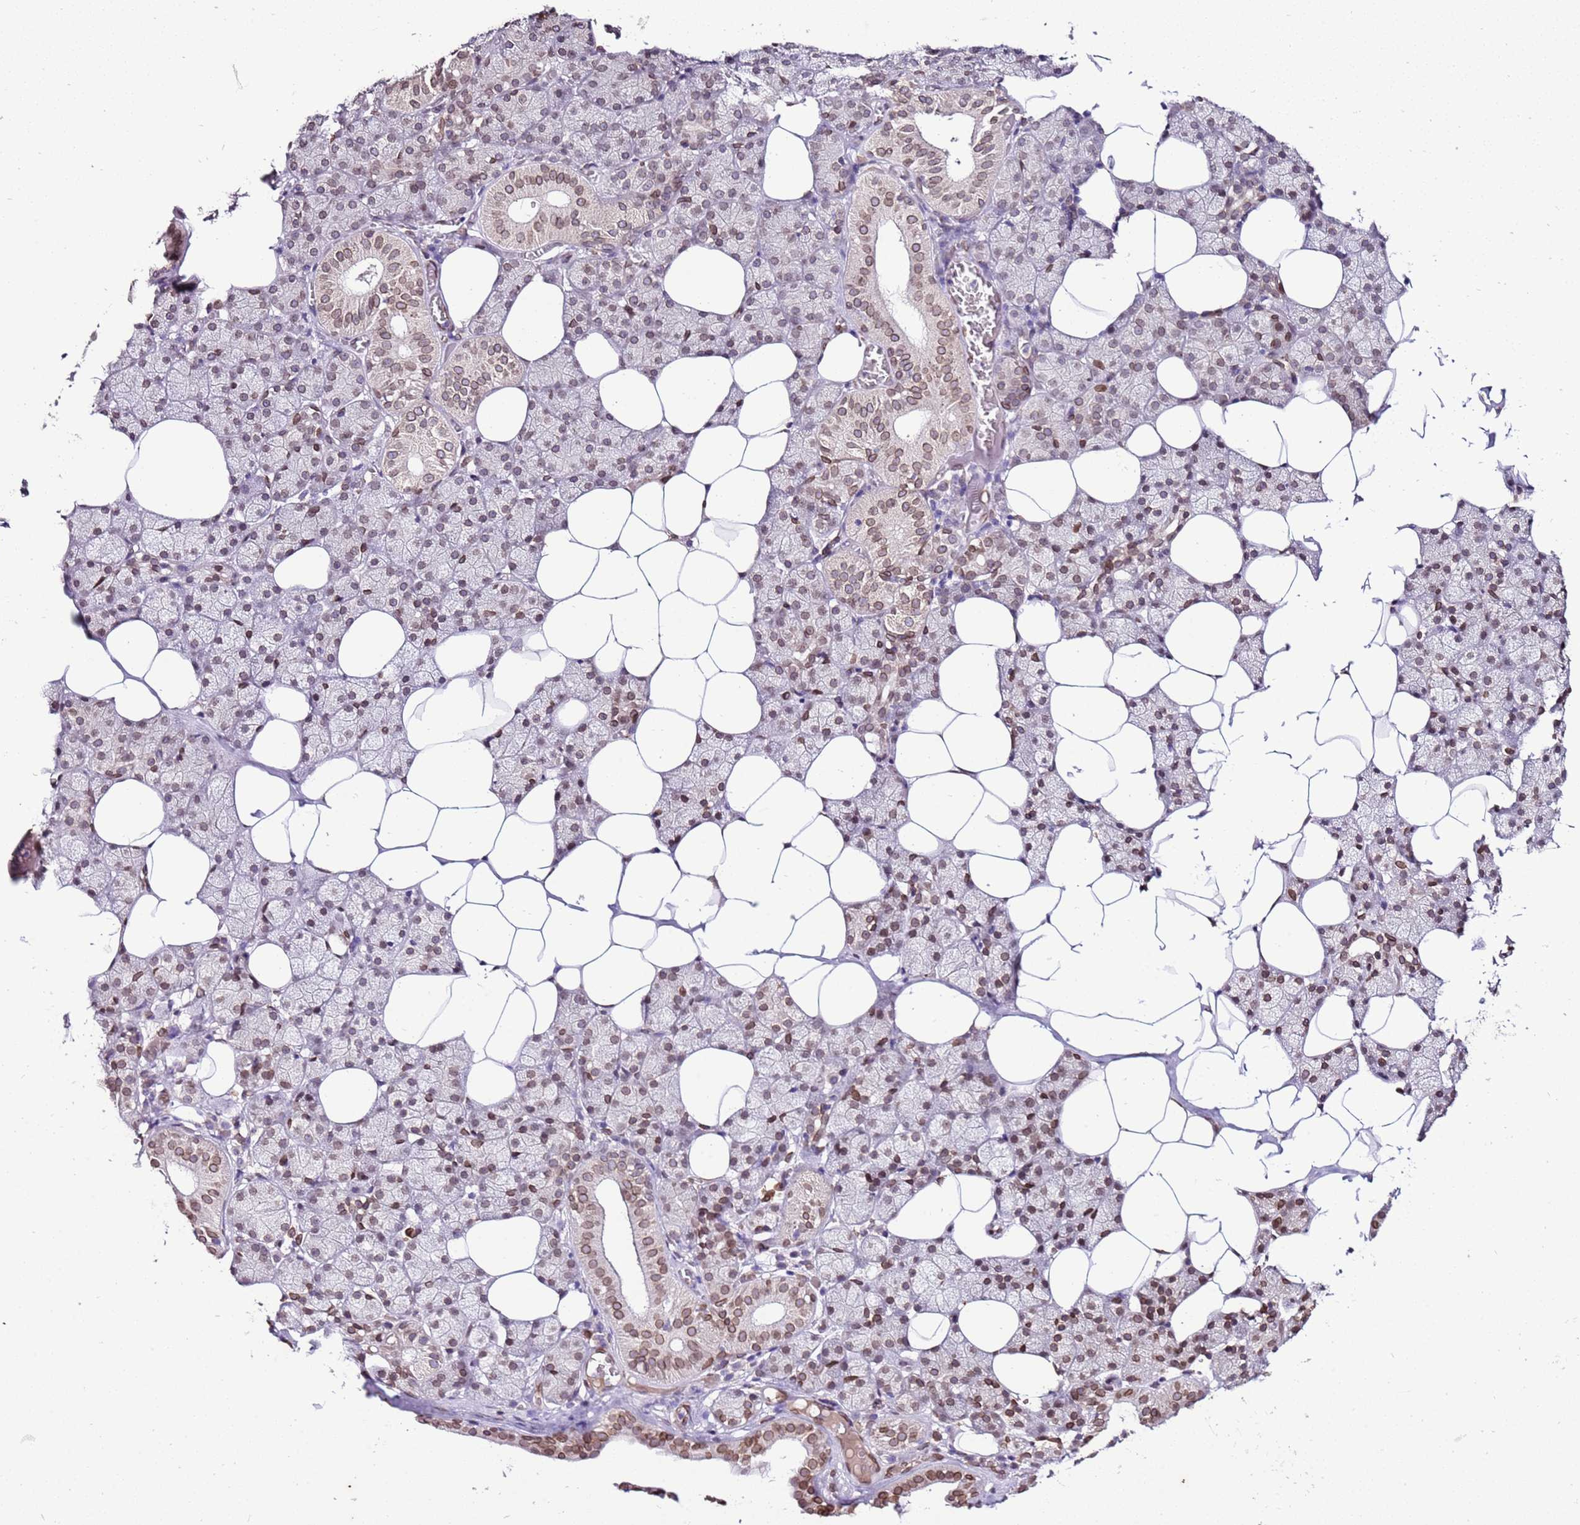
{"staining": {"intensity": "moderate", "quantity": "25%-75%", "location": "cytoplasmic/membranous,nuclear"}, "tissue": "salivary gland", "cell_type": "Glandular cells", "image_type": "normal", "snomed": [{"axis": "morphology", "description": "Normal tissue, NOS"}, {"axis": "topography", "description": "Salivary gland"}], "caption": "Immunohistochemical staining of unremarkable salivary gland reveals 25%-75% levels of moderate cytoplasmic/membranous,nuclear protein staining in approximately 25%-75% of glandular cells.", "gene": "TMEM47", "patient": {"sex": "female", "age": 33}}